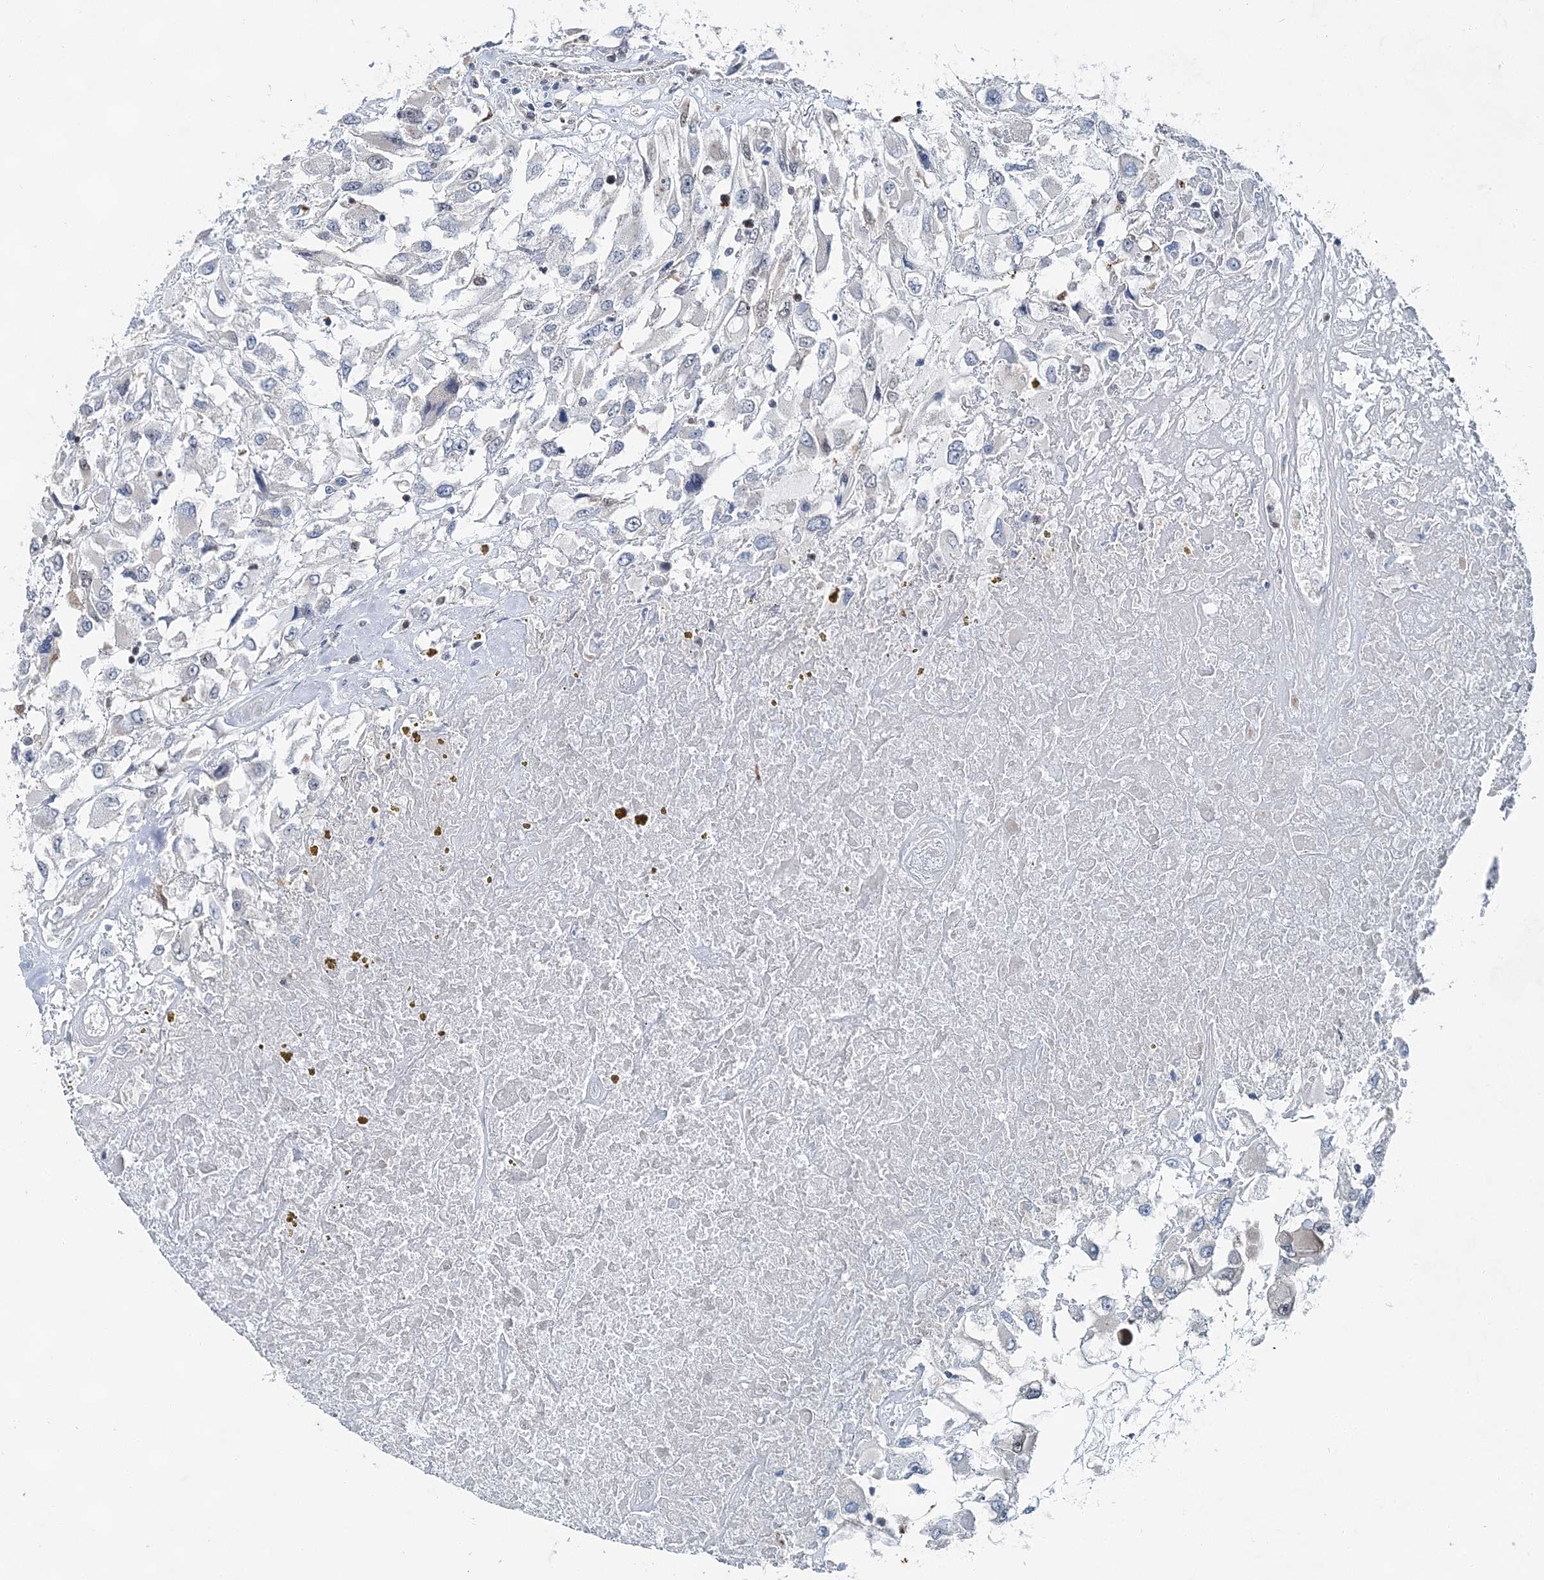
{"staining": {"intensity": "negative", "quantity": "none", "location": "none"}, "tissue": "renal cancer", "cell_type": "Tumor cells", "image_type": "cancer", "snomed": [{"axis": "morphology", "description": "Adenocarcinoma, NOS"}, {"axis": "topography", "description": "Kidney"}], "caption": "High power microscopy micrograph of an immunohistochemistry (IHC) photomicrograph of renal adenocarcinoma, revealing no significant positivity in tumor cells. (DAB immunohistochemistry (IHC), high magnification).", "gene": "HAT1", "patient": {"sex": "female", "age": 52}}